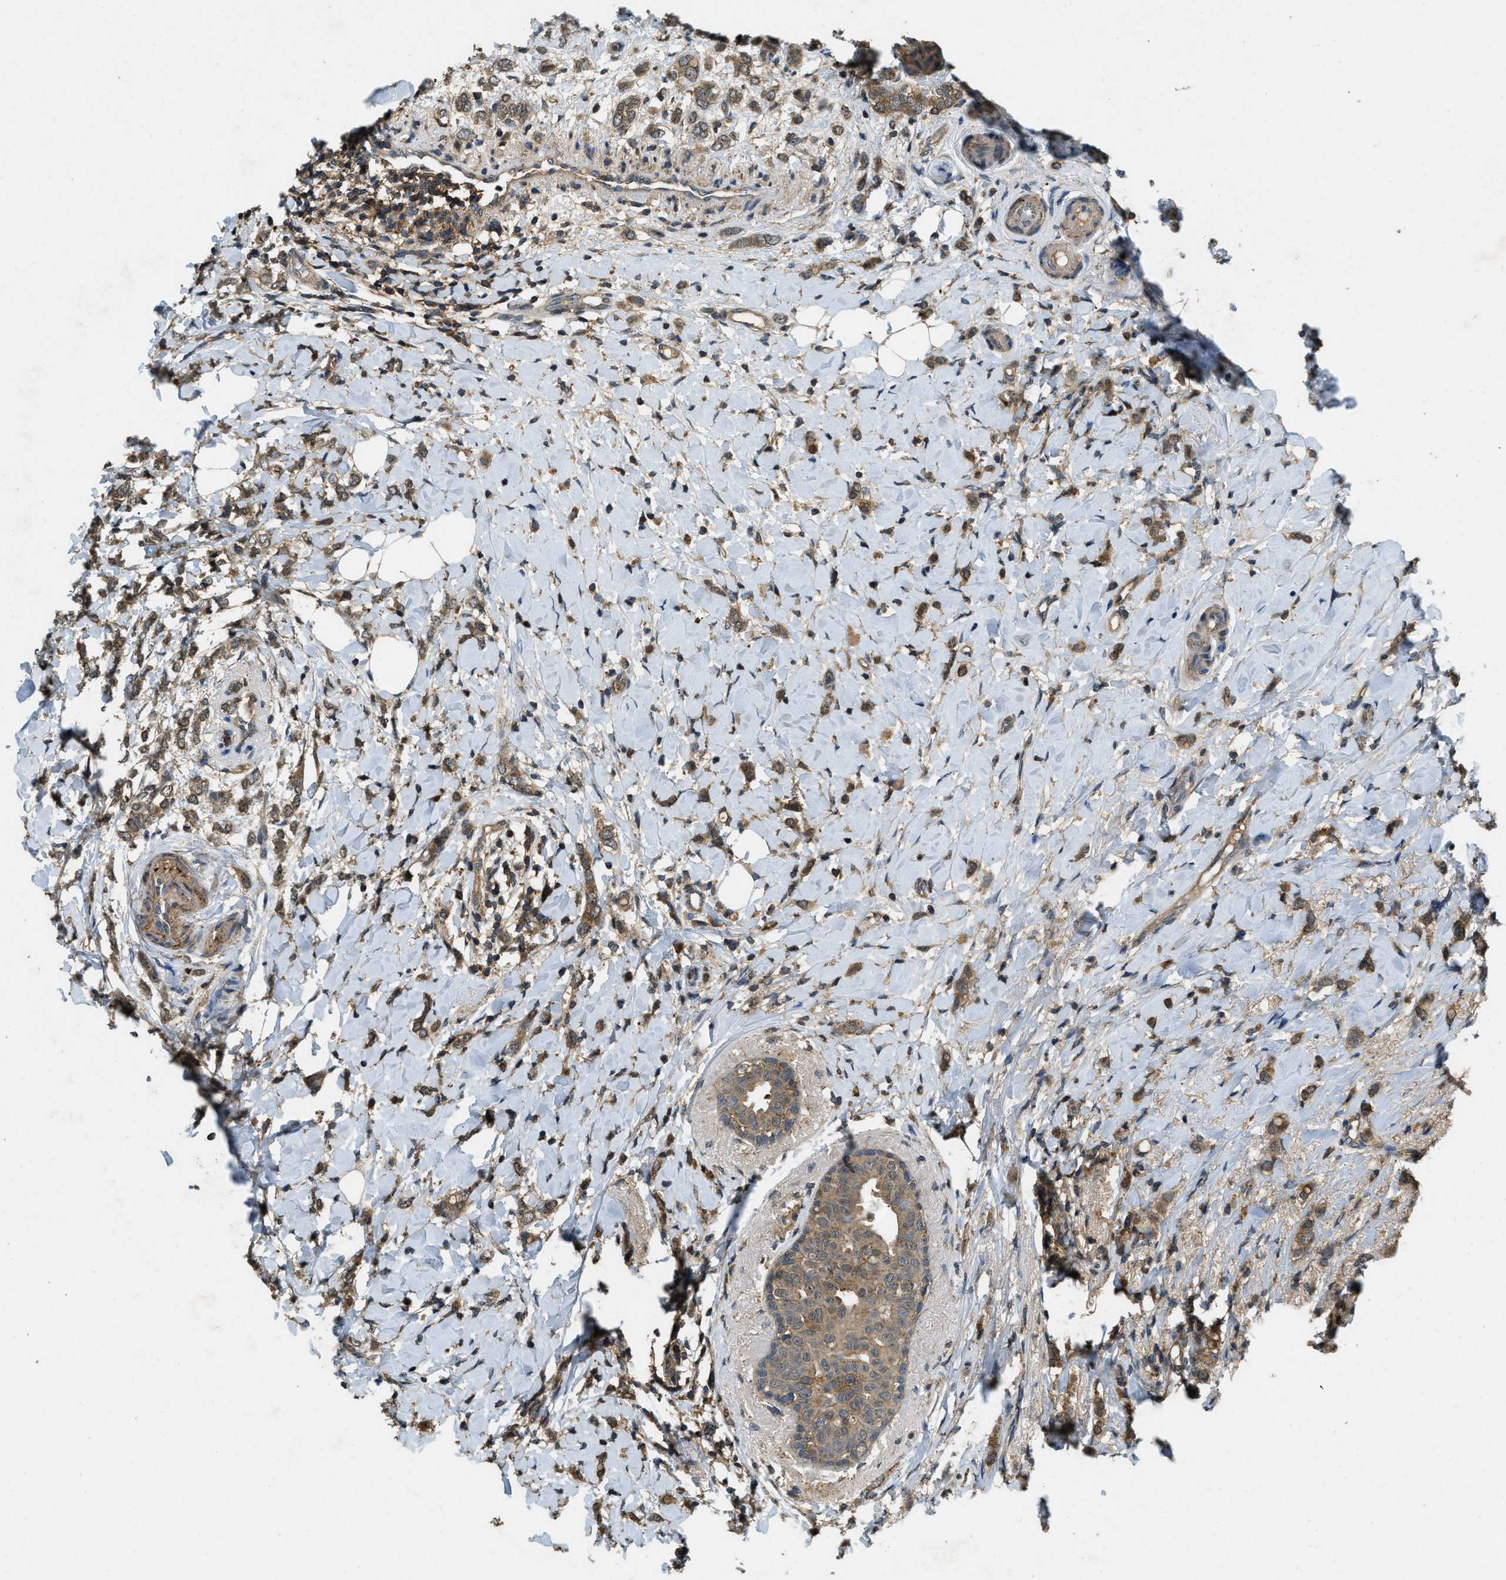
{"staining": {"intensity": "moderate", "quantity": ">75%", "location": "cytoplasmic/membranous,nuclear"}, "tissue": "breast cancer", "cell_type": "Tumor cells", "image_type": "cancer", "snomed": [{"axis": "morphology", "description": "Normal tissue, NOS"}, {"axis": "morphology", "description": "Lobular carcinoma"}, {"axis": "topography", "description": "Breast"}], "caption": "This is an image of immunohistochemistry staining of breast cancer, which shows moderate expression in the cytoplasmic/membranous and nuclear of tumor cells.", "gene": "ATP8B1", "patient": {"sex": "female", "age": 47}}